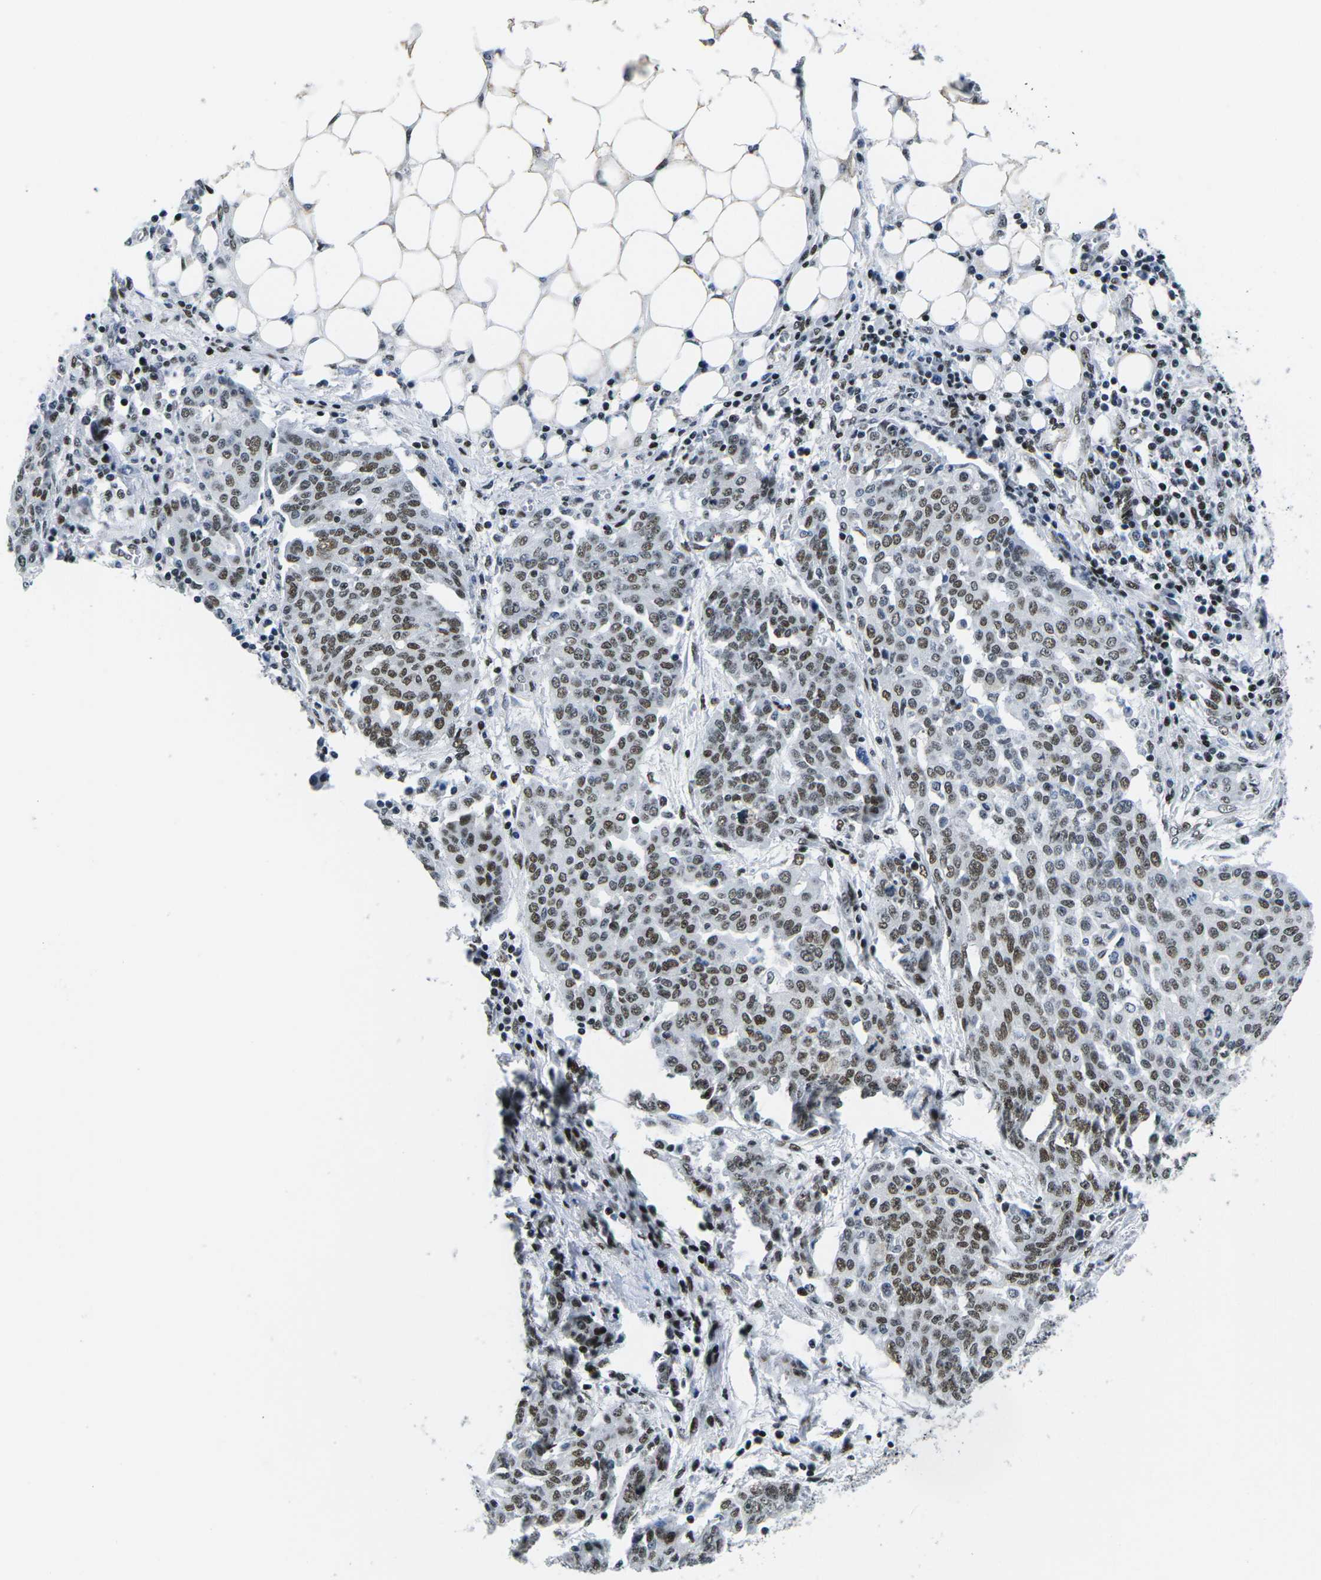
{"staining": {"intensity": "moderate", "quantity": ">75%", "location": "nuclear"}, "tissue": "ovarian cancer", "cell_type": "Tumor cells", "image_type": "cancer", "snomed": [{"axis": "morphology", "description": "Cystadenocarcinoma, serous, NOS"}, {"axis": "topography", "description": "Soft tissue"}, {"axis": "topography", "description": "Ovary"}], "caption": "Serous cystadenocarcinoma (ovarian) tissue exhibits moderate nuclear staining in approximately >75% of tumor cells, visualized by immunohistochemistry.", "gene": "ATF1", "patient": {"sex": "female", "age": 57}}